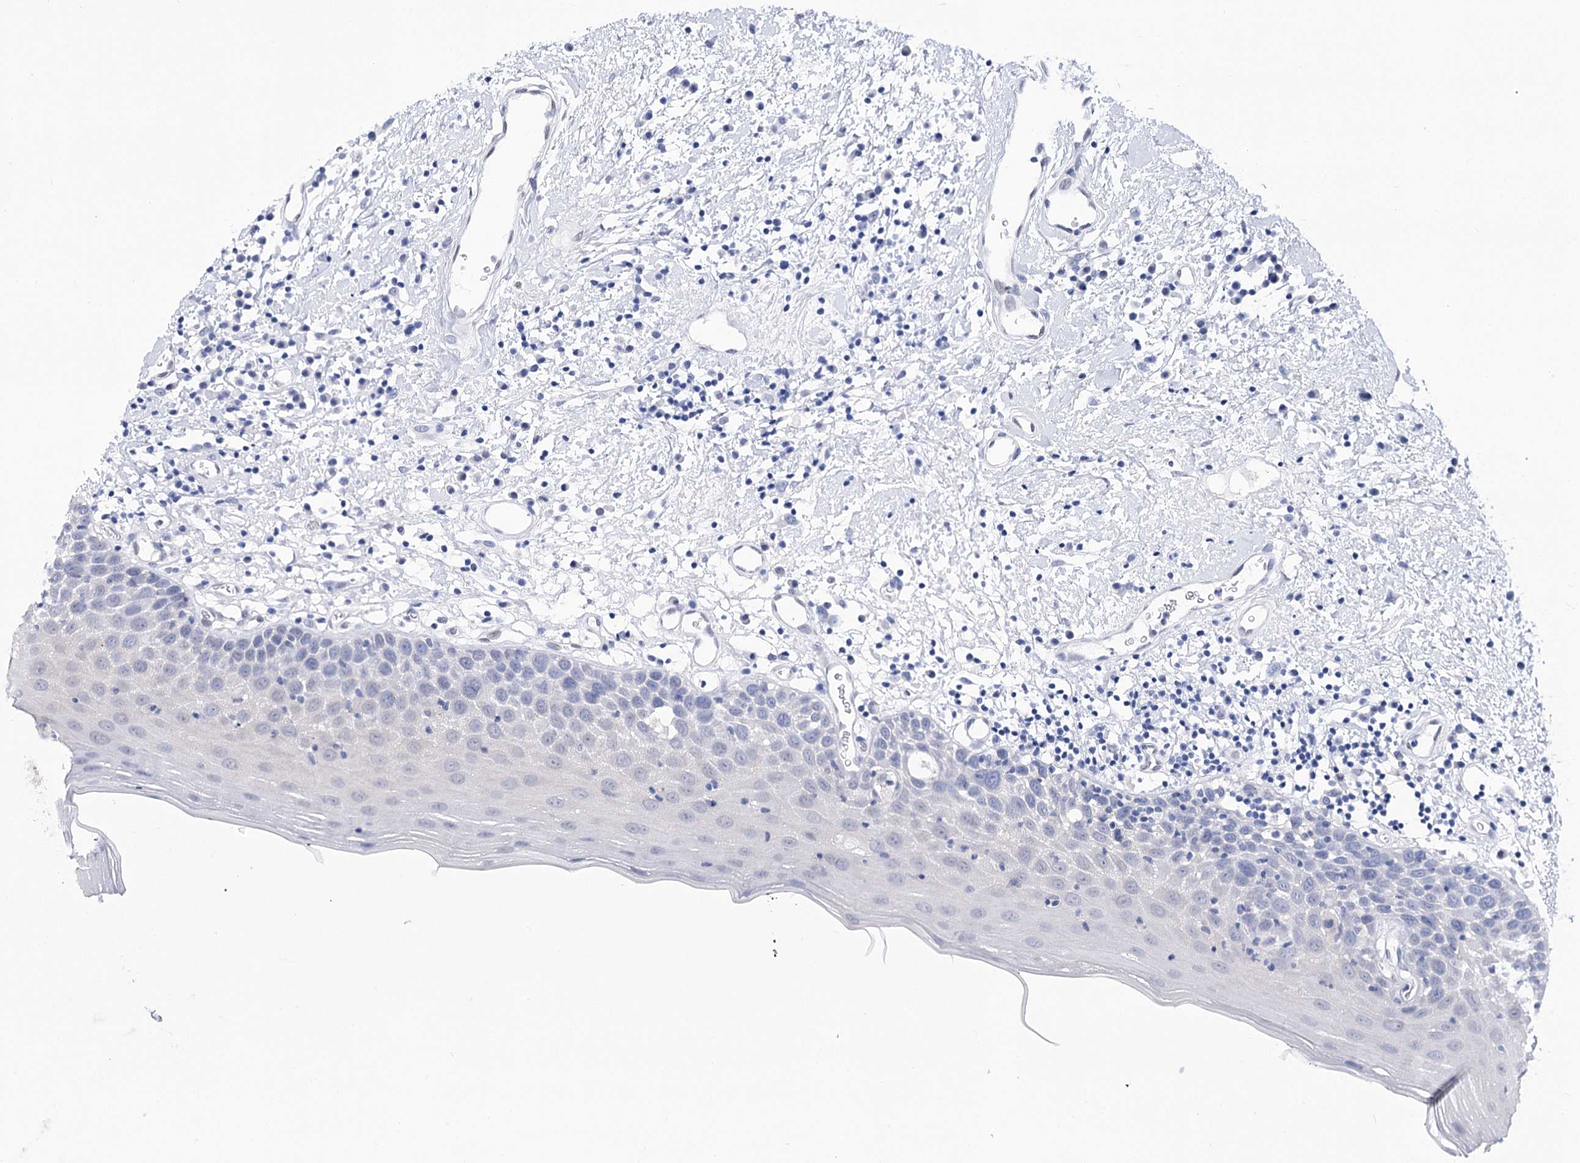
{"staining": {"intensity": "negative", "quantity": "none", "location": "none"}, "tissue": "oral mucosa", "cell_type": "Squamous epithelial cells", "image_type": "normal", "snomed": [{"axis": "morphology", "description": "Normal tissue, NOS"}, {"axis": "topography", "description": "Oral tissue"}], "caption": "Squamous epithelial cells are negative for brown protein staining in unremarkable oral mucosa. The staining is performed using DAB brown chromogen with nuclei counter-stained in using hematoxylin.", "gene": "TMEM201", "patient": {"sex": "male", "age": 74}}